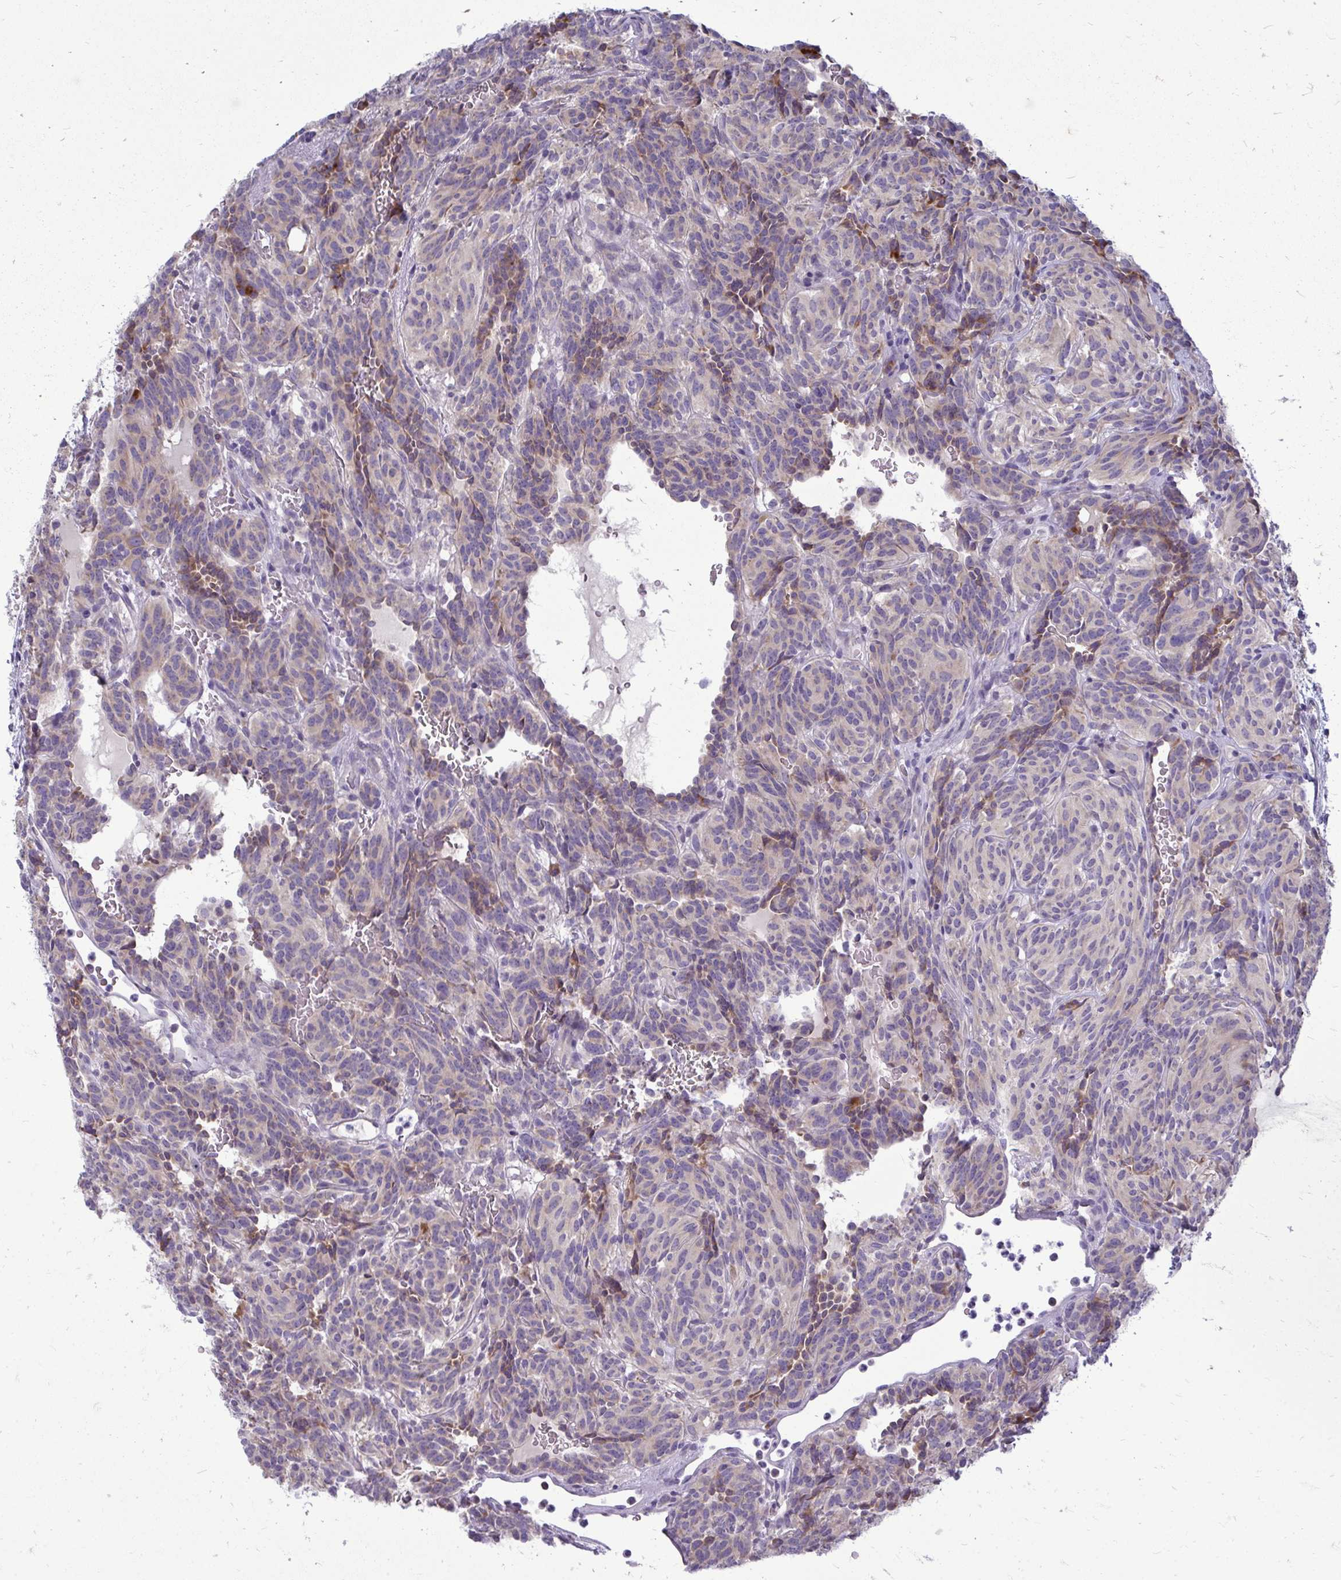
{"staining": {"intensity": "negative", "quantity": "none", "location": "none"}, "tissue": "carcinoid", "cell_type": "Tumor cells", "image_type": "cancer", "snomed": [{"axis": "morphology", "description": "Carcinoid, malignant, NOS"}, {"axis": "topography", "description": "Lung"}], "caption": "The micrograph demonstrates no significant staining in tumor cells of malignant carcinoid. The staining is performed using DAB brown chromogen with nuclei counter-stained in using hematoxylin.", "gene": "RPLP2", "patient": {"sex": "female", "age": 61}}